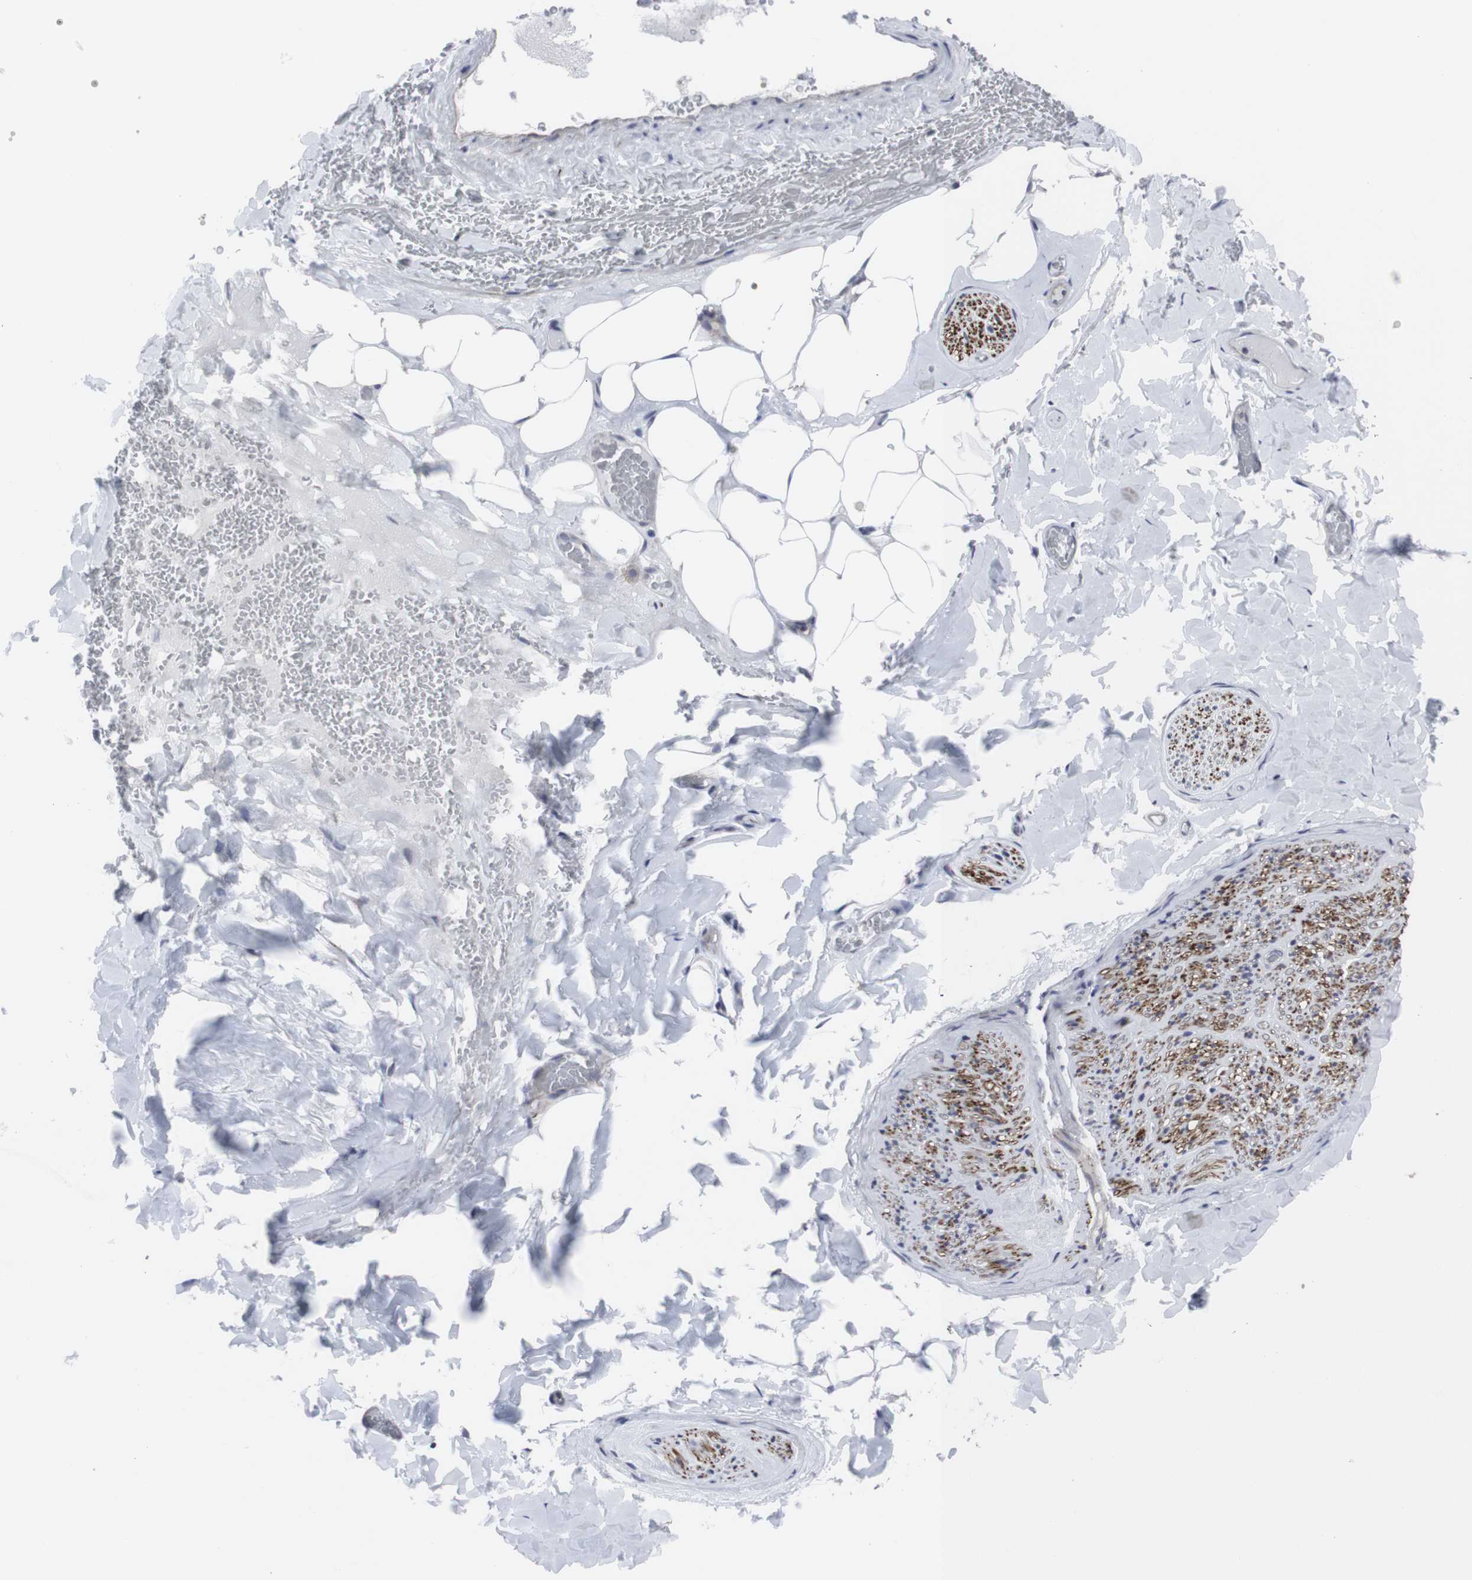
{"staining": {"intensity": "negative", "quantity": "none", "location": "none"}, "tissue": "adipose tissue", "cell_type": "Adipocytes", "image_type": "normal", "snomed": [{"axis": "morphology", "description": "Normal tissue, NOS"}, {"axis": "topography", "description": "Peripheral nerve tissue"}], "caption": "DAB immunohistochemical staining of unremarkable adipose tissue demonstrates no significant staining in adipocytes. Nuclei are stained in blue.", "gene": "HPRT1", "patient": {"sex": "male", "age": 70}}